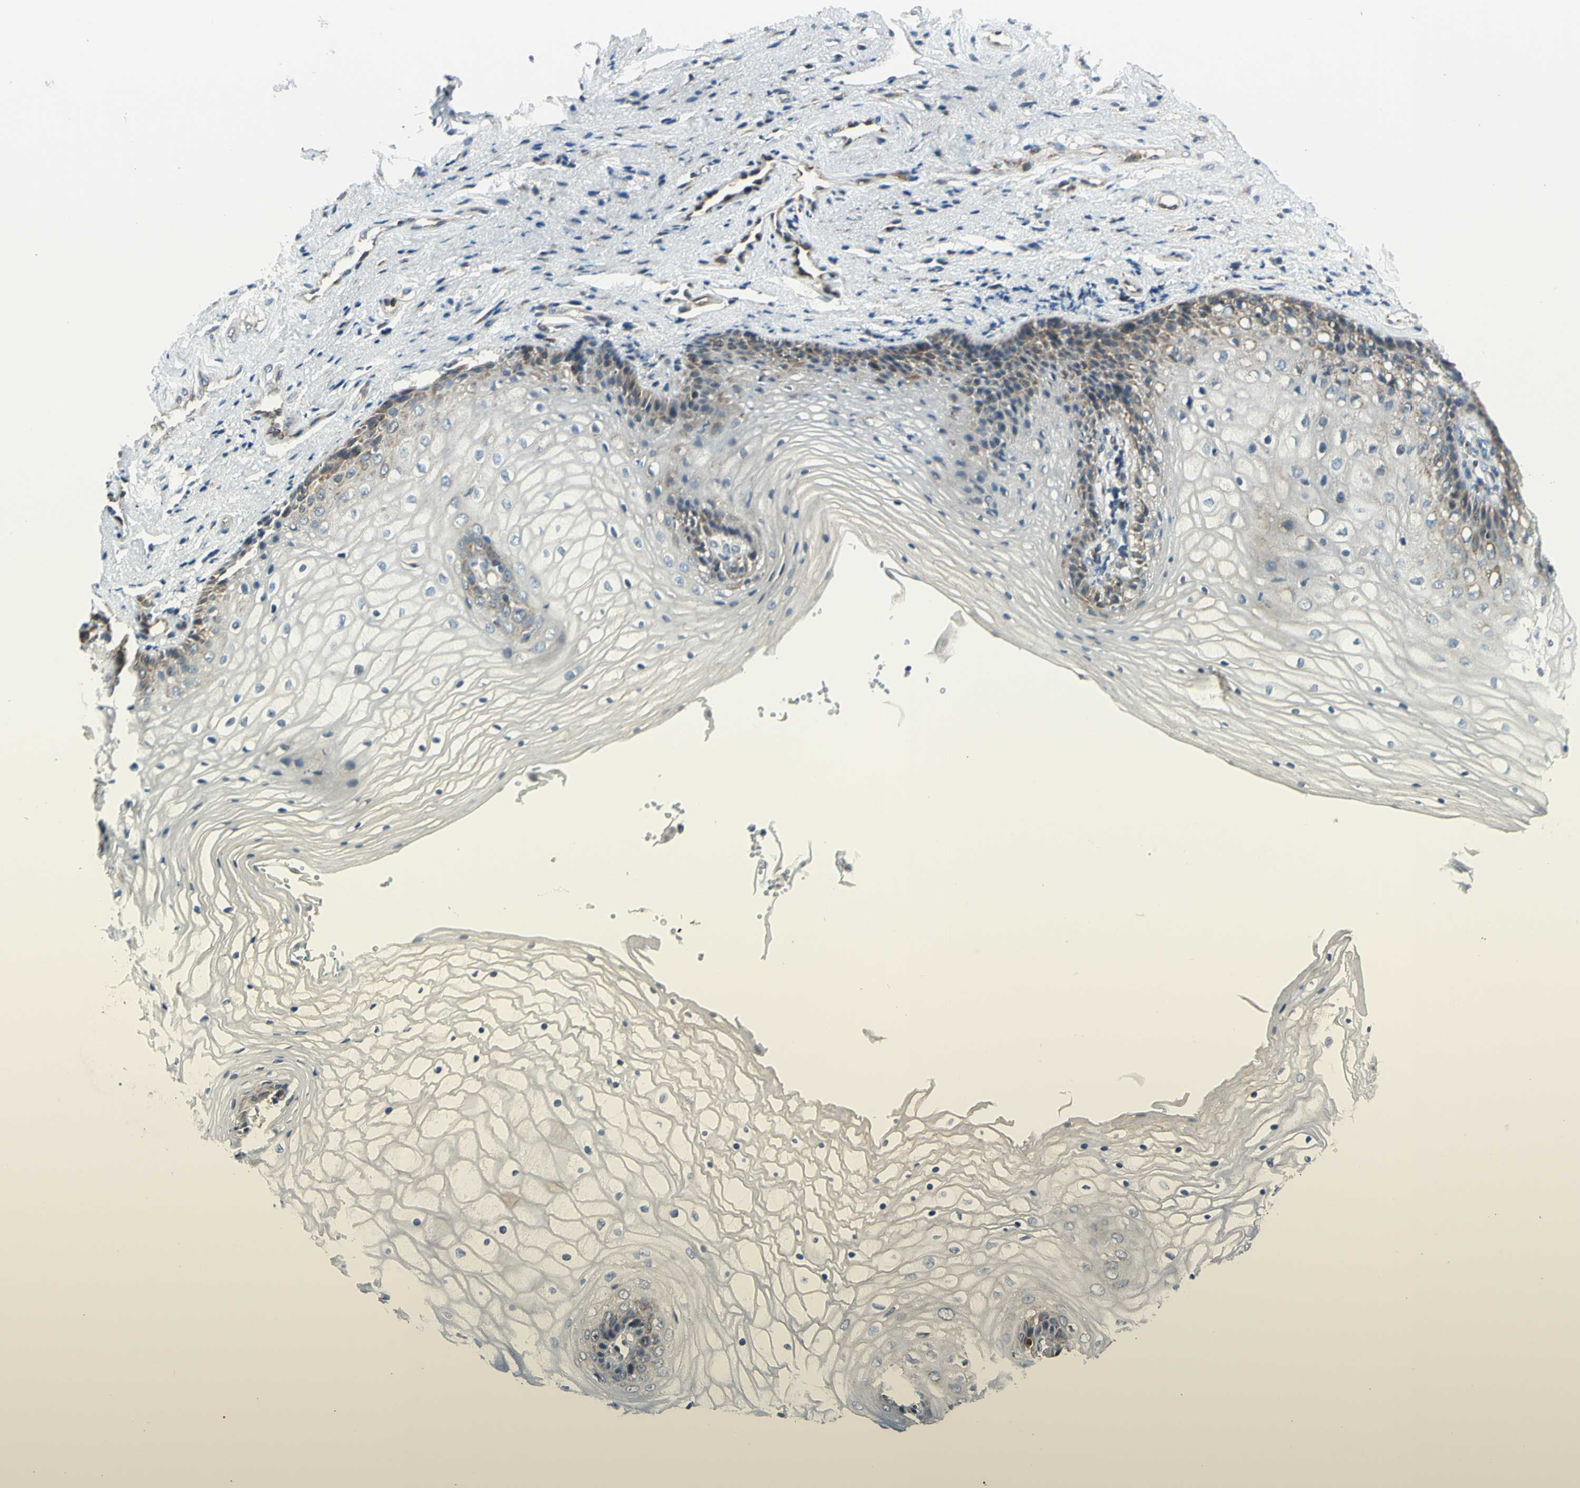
{"staining": {"intensity": "moderate", "quantity": "25%-75%", "location": "cytoplasmic/membranous"}, "tissue": "vagina", "cell_type": "Squamous epithelial cells", "image_type": "normal", "snomed": [{"axis": "morphology", "description": "Normal tissue, NOS"}, {"axis": "topography", "description": "Vagina"}], "caption": "A micrograph of vagina stained for a protein demonstrates moderate cytoplasmic/membranous brown staining in squamous epithelial cells. (IHC, brightfield microscopy, high magnification).", "gene": "NPHP3", "patient": {"sex": "female", "age": 34}}